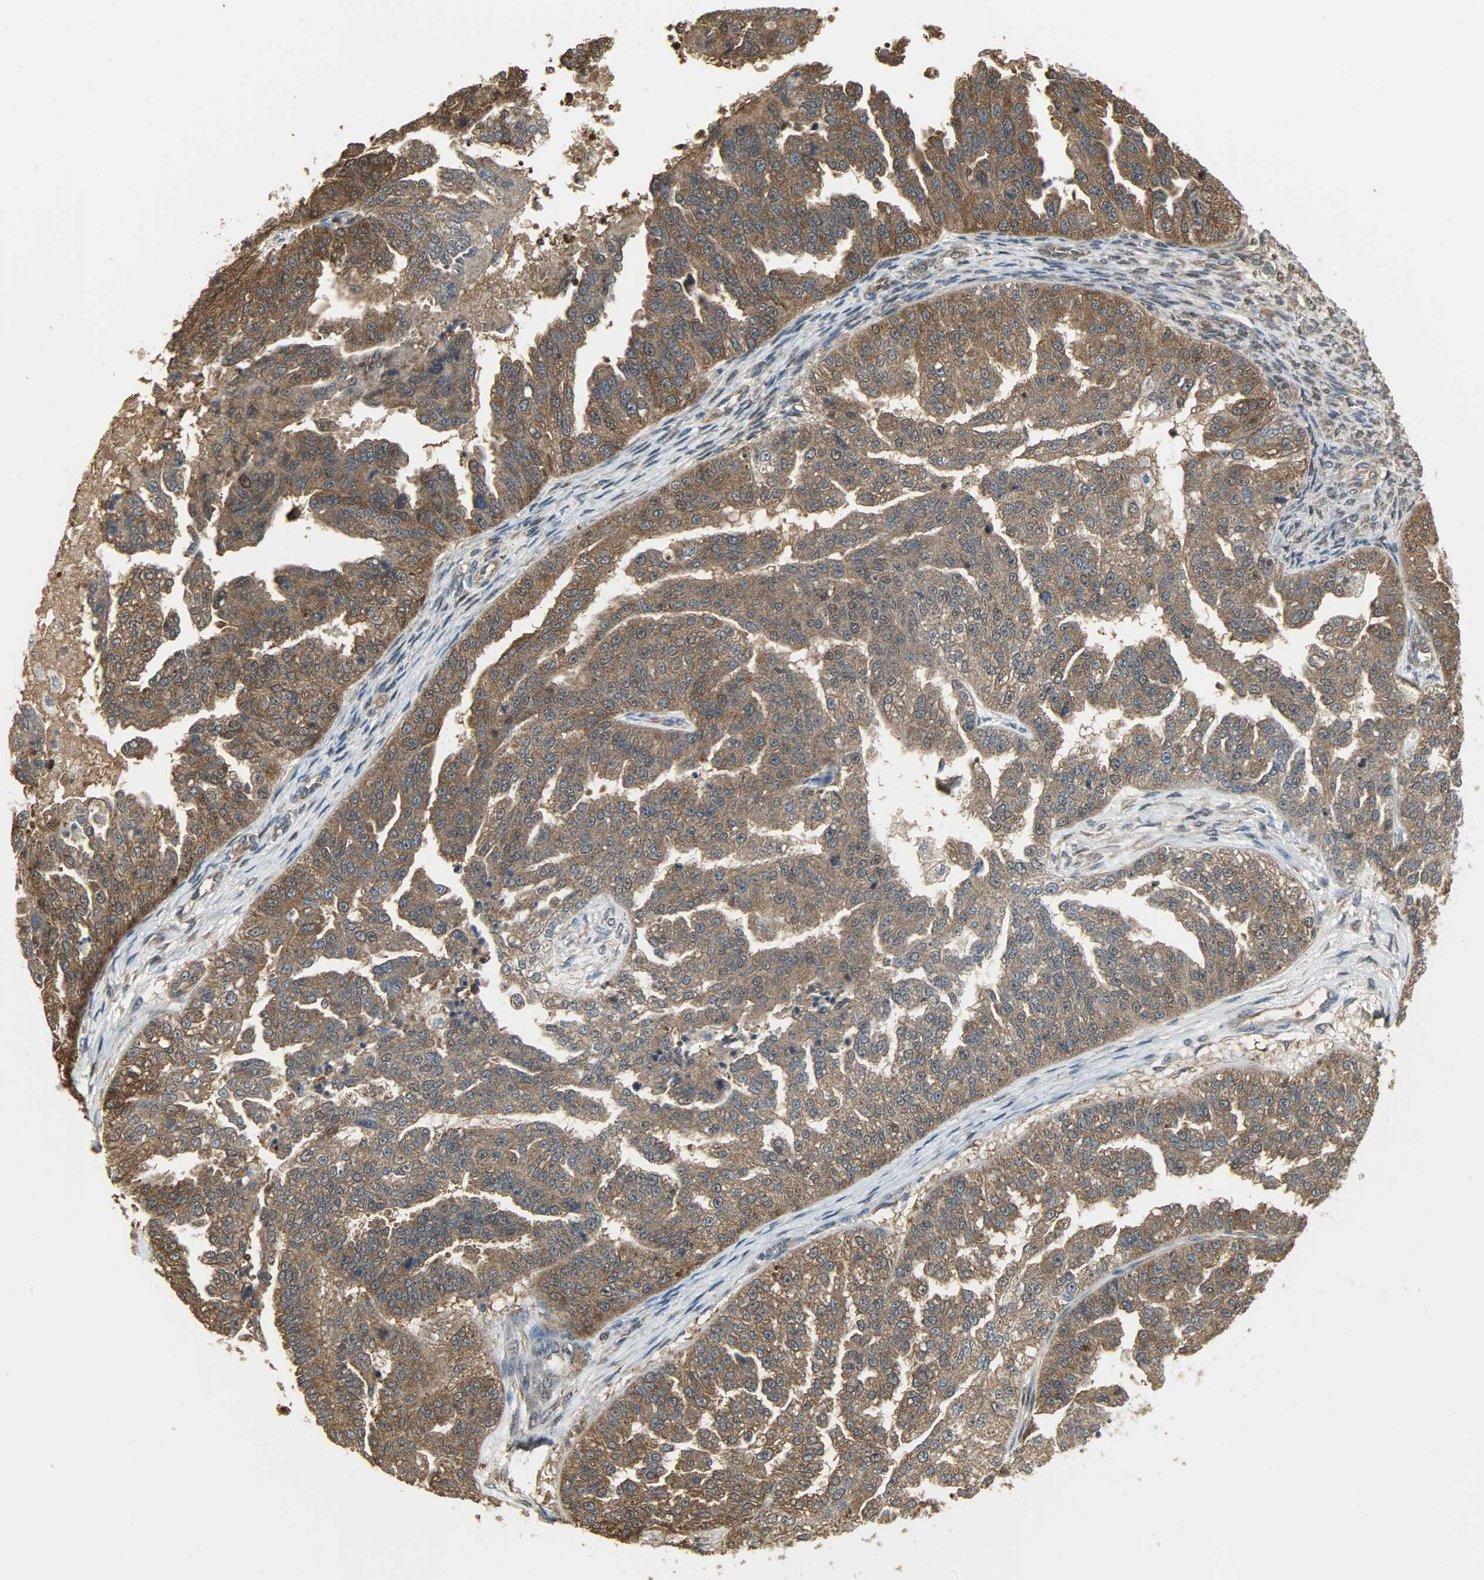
{"staining": {"intensity": "strong", "quantity": ">75%", "location": "cytoplasmic/membranous"}, "tissue": "ovarian cancer", "cell_type": "Tumor cells", "image_type": "cancer", "snomed": [{"axis": "morphology", "description": "Cystadenocarcinoma, serous, NOS"}, {"axis": "topography", "description": "Ovary"}], "caption": "The histopathology image demonstrates staining of ovarian serous cystadenocarcinoma, revealing strong cytoplasmic/membranous protein staining (brown color) within tumor cells.", "gene": "LDHB", "patient": {"sex": "female", "age": 58}}